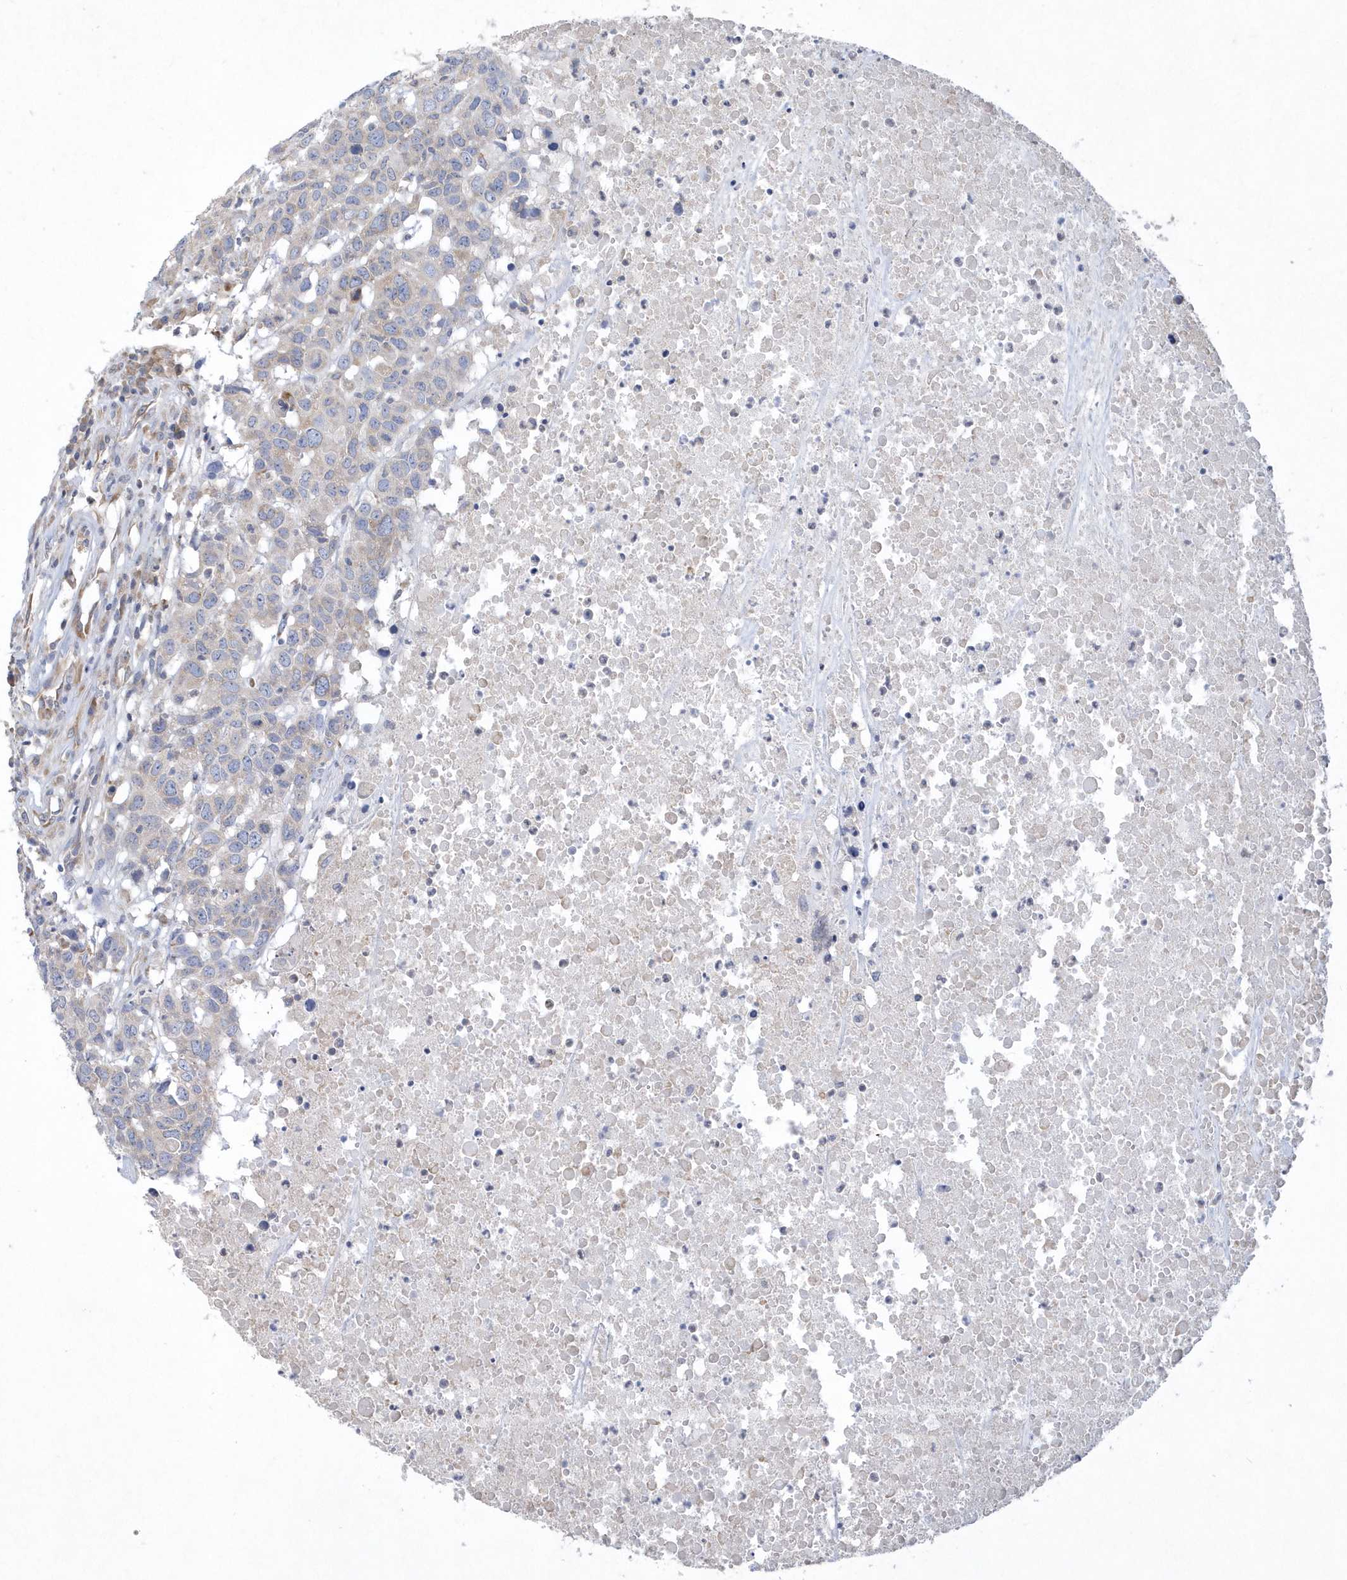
{"staining": {"intensity": "weak", "quantity": "<25%", "location": "cytoplasmic/membranous"}, "tissue": "head and neck cancer", "cell_type": "Tumor cells", "image_type": "cancer", "snomed": [{"axis": "morphology", "description": "Squamous cell carcinoma, NOS"}, {"axis": "topography", "description": "Head-Neck"}], "caption": "An image of head and neck cancer (squamous cell carcinoma) stained for a protein exhibits no brown staining in tumor cells.", "gene": "DGAT1", "patient": {"sex": "male", "age": 66}}